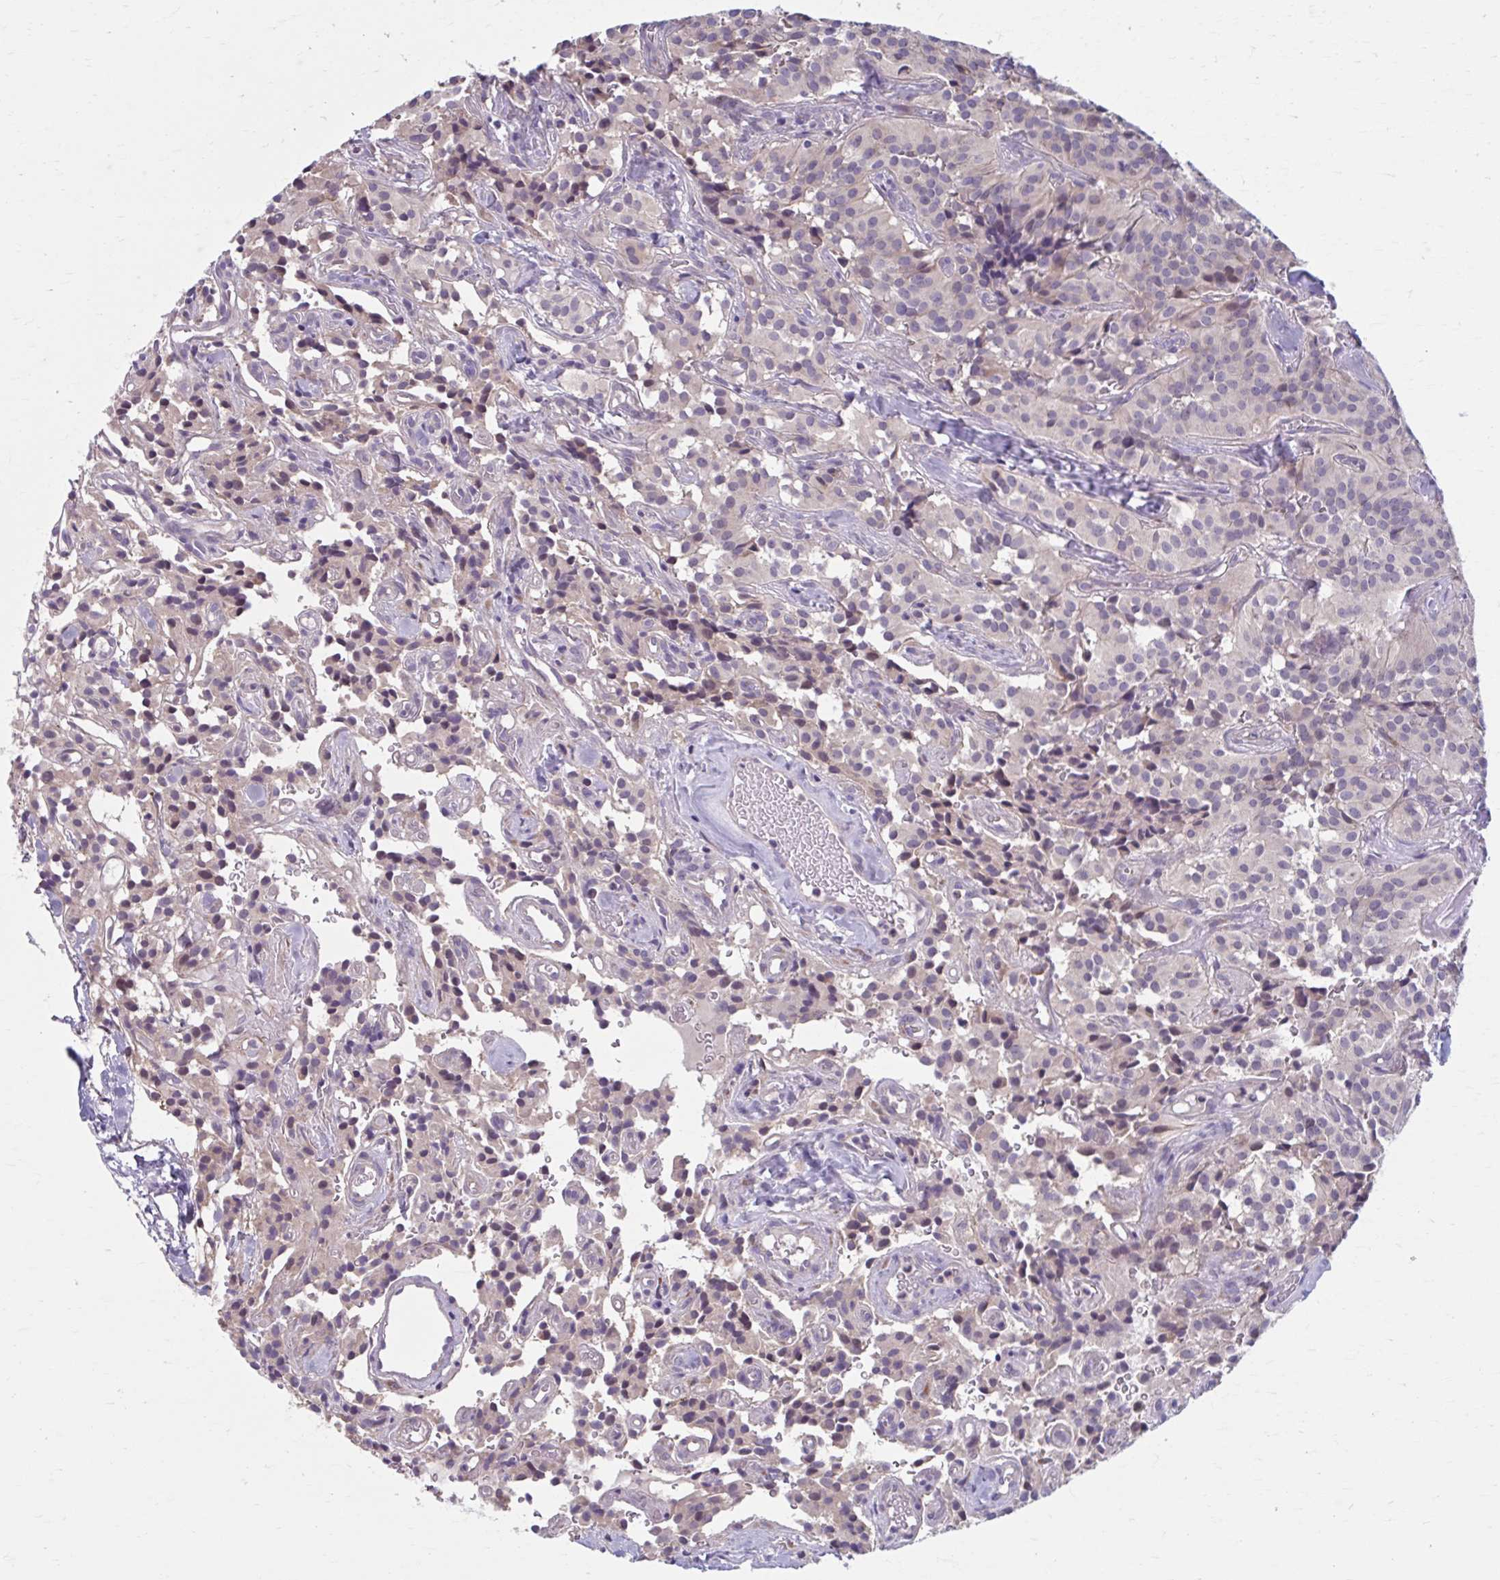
{"staining": {"intensity": "negative", "quantity": "none", "location": "none"}, "tissue": "glioma", "cell_type": "Tumor cells", "image_type": "cancer", "snomed": [{"axis": "morphology", "description": "Glioma, malignant, Low grade"}, {"axis": "topography", "description": "Brain"}], "caption": "The histopathology image shows no staining of tumor cells in malignant glioma (low-grade).", "gene": "CHST3", "patient": {"sex": "male", "age": 42}}